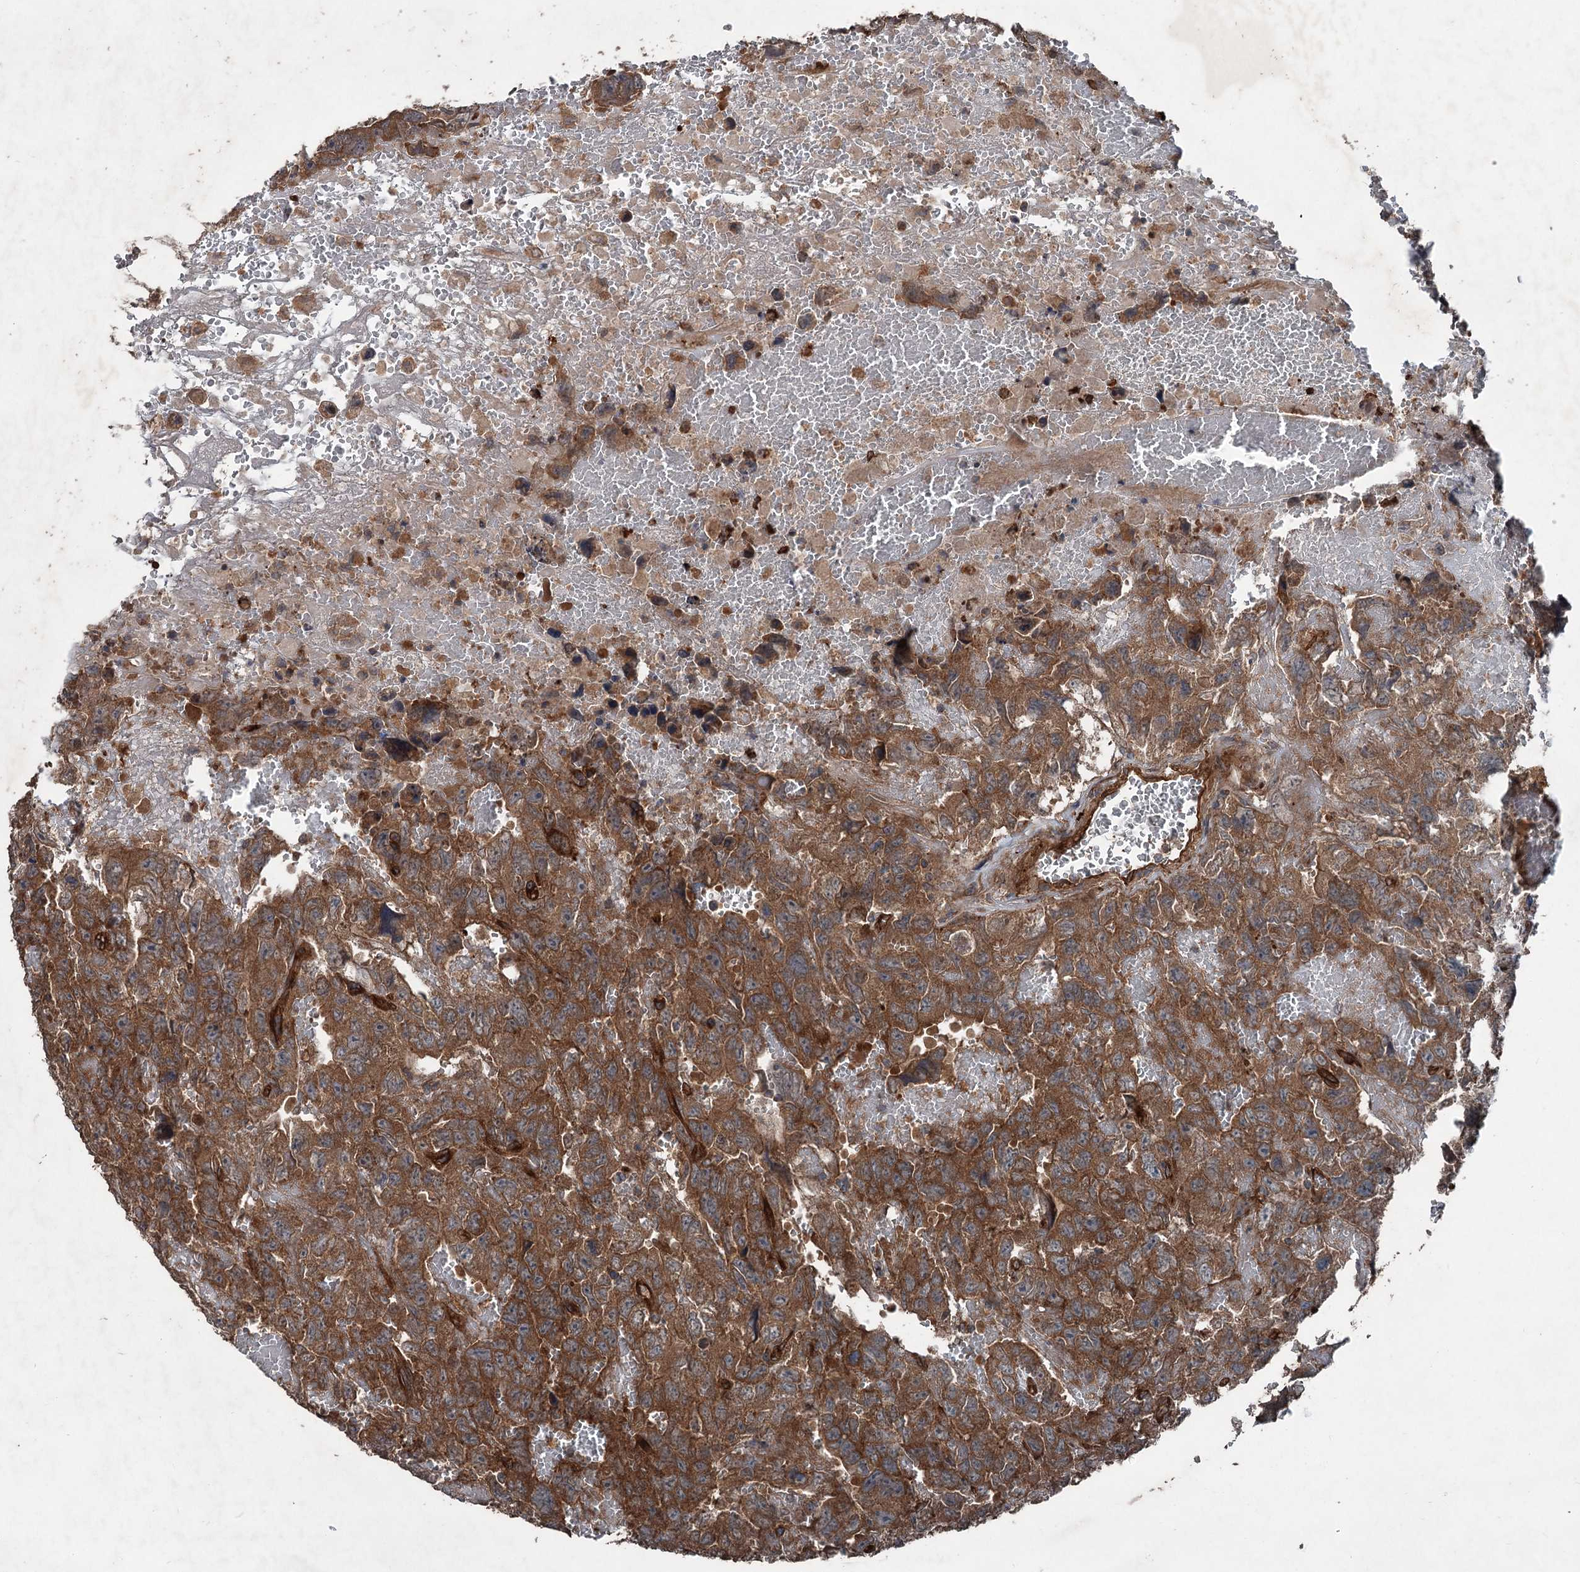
{"staining": {"intensity": "moderate", "quantity": ">75%", "location": "cytoplasmic/membranous"}, "tissue": "testis cancer", "cell_type": "Tumor cells", "image_type": "cancer", "snomed": [{"axis": "morphology", "description": "Carcinoma, Embryonal, NOS"}, {"axis": "topography", "description": "Testis"}], "caption": "A brown stain labels moderate cytoplasmic/membranous staining of a protein in testis cancer (embryonal carcinoma) tumor cells.", "gene": "RNF214", "patient": {"sex": "male", "age": 45}}